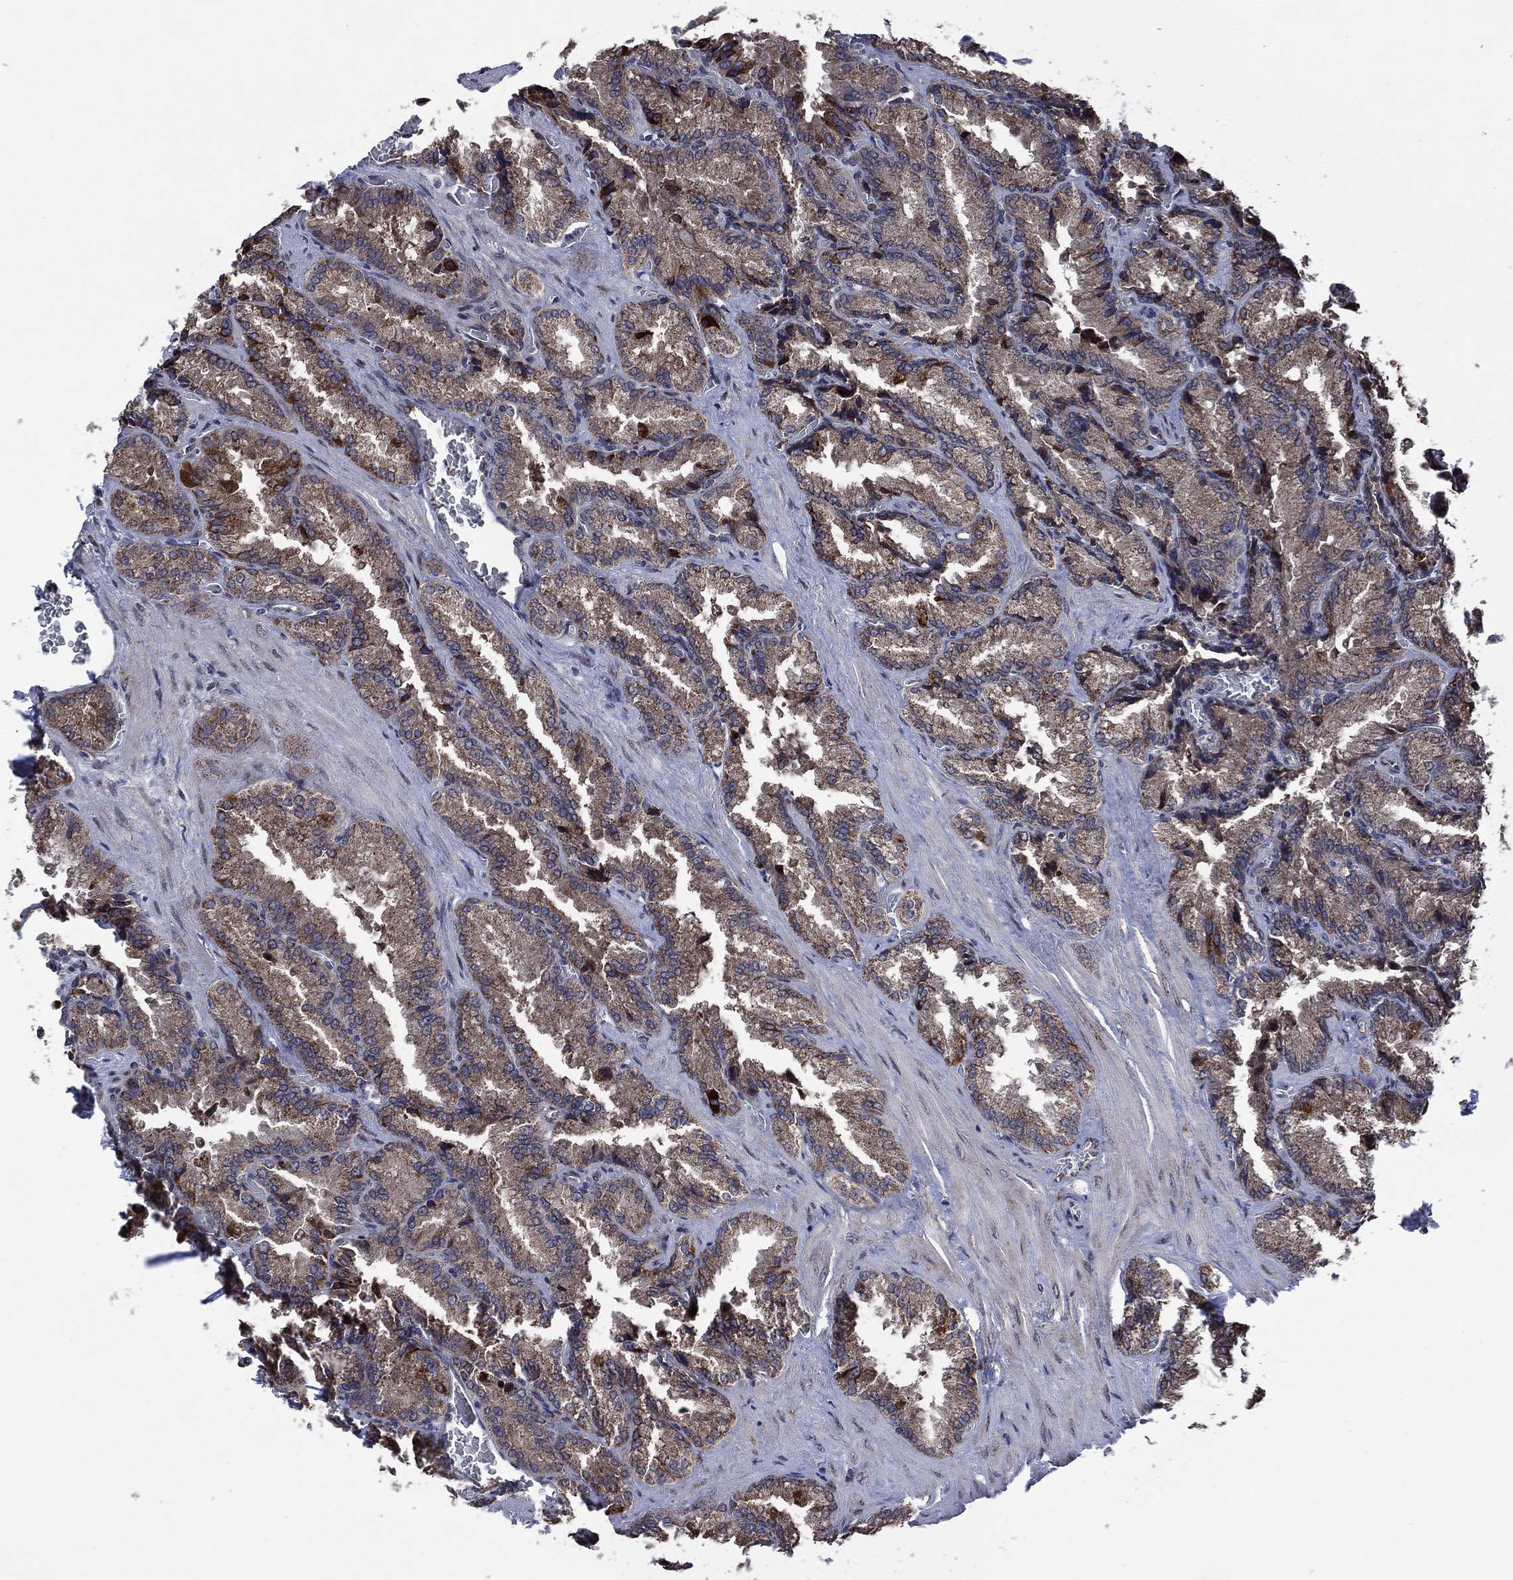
{"staining": {"intensity": "weak", "quantity": "25%-75%", "location": "cytoplasmic/membranous"}, "tissue": "seminal vesicle", "cell_type": "Glandular cells", "image_type": "normal", "snomed": [{"axis": "morphology", "description": "Normal tissue, NOS"}, {"axis": "topography", "description": "Seminal veicle"}], "caption": "Benign seminal vesicle was stained to show a protein in brown. There is low levels of weak cytoplasmic/membranous staining in approximately 25%-75% of glandular cells.", "gene": "HTD2", "patient": {"sex": "male", "age": 37}}